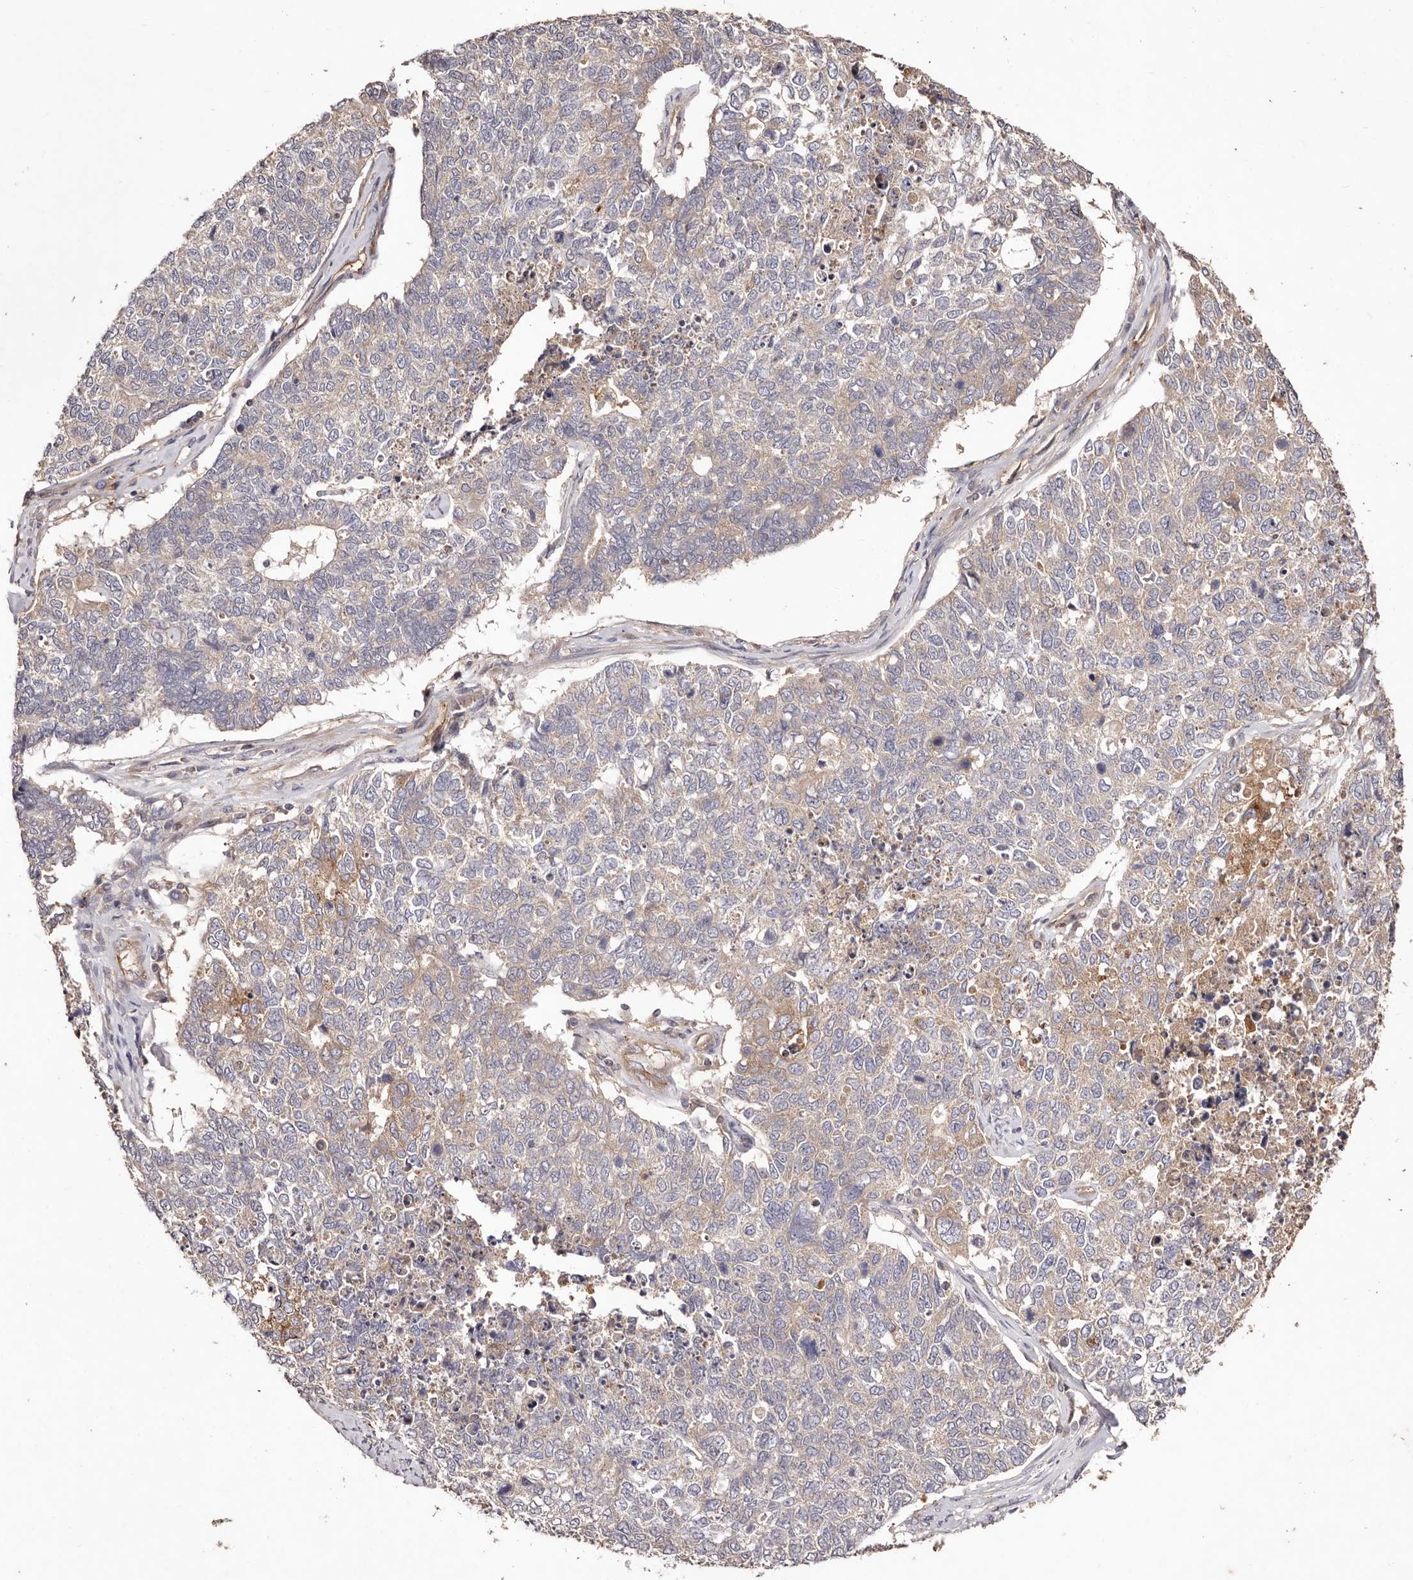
{"staining": {"intensity": "weak", "quantity": "<25%", "location": "cytoplasmic/membranous"}, "tissue": "cervical cancer", "cell_type": "Tumor cells", "image_type": "cancer", "snomed": [{"axis": "morphology", "description": "Squamous cell carcinoma, NOS"}, {"axis": "topography", "description": "Cervix"}], "caption": "The image reveals no staining of tumor cells in squamous cell carcinoma (cervical).", "gene": "CCL14", "patient": {"sex": "female", "age": 63}}